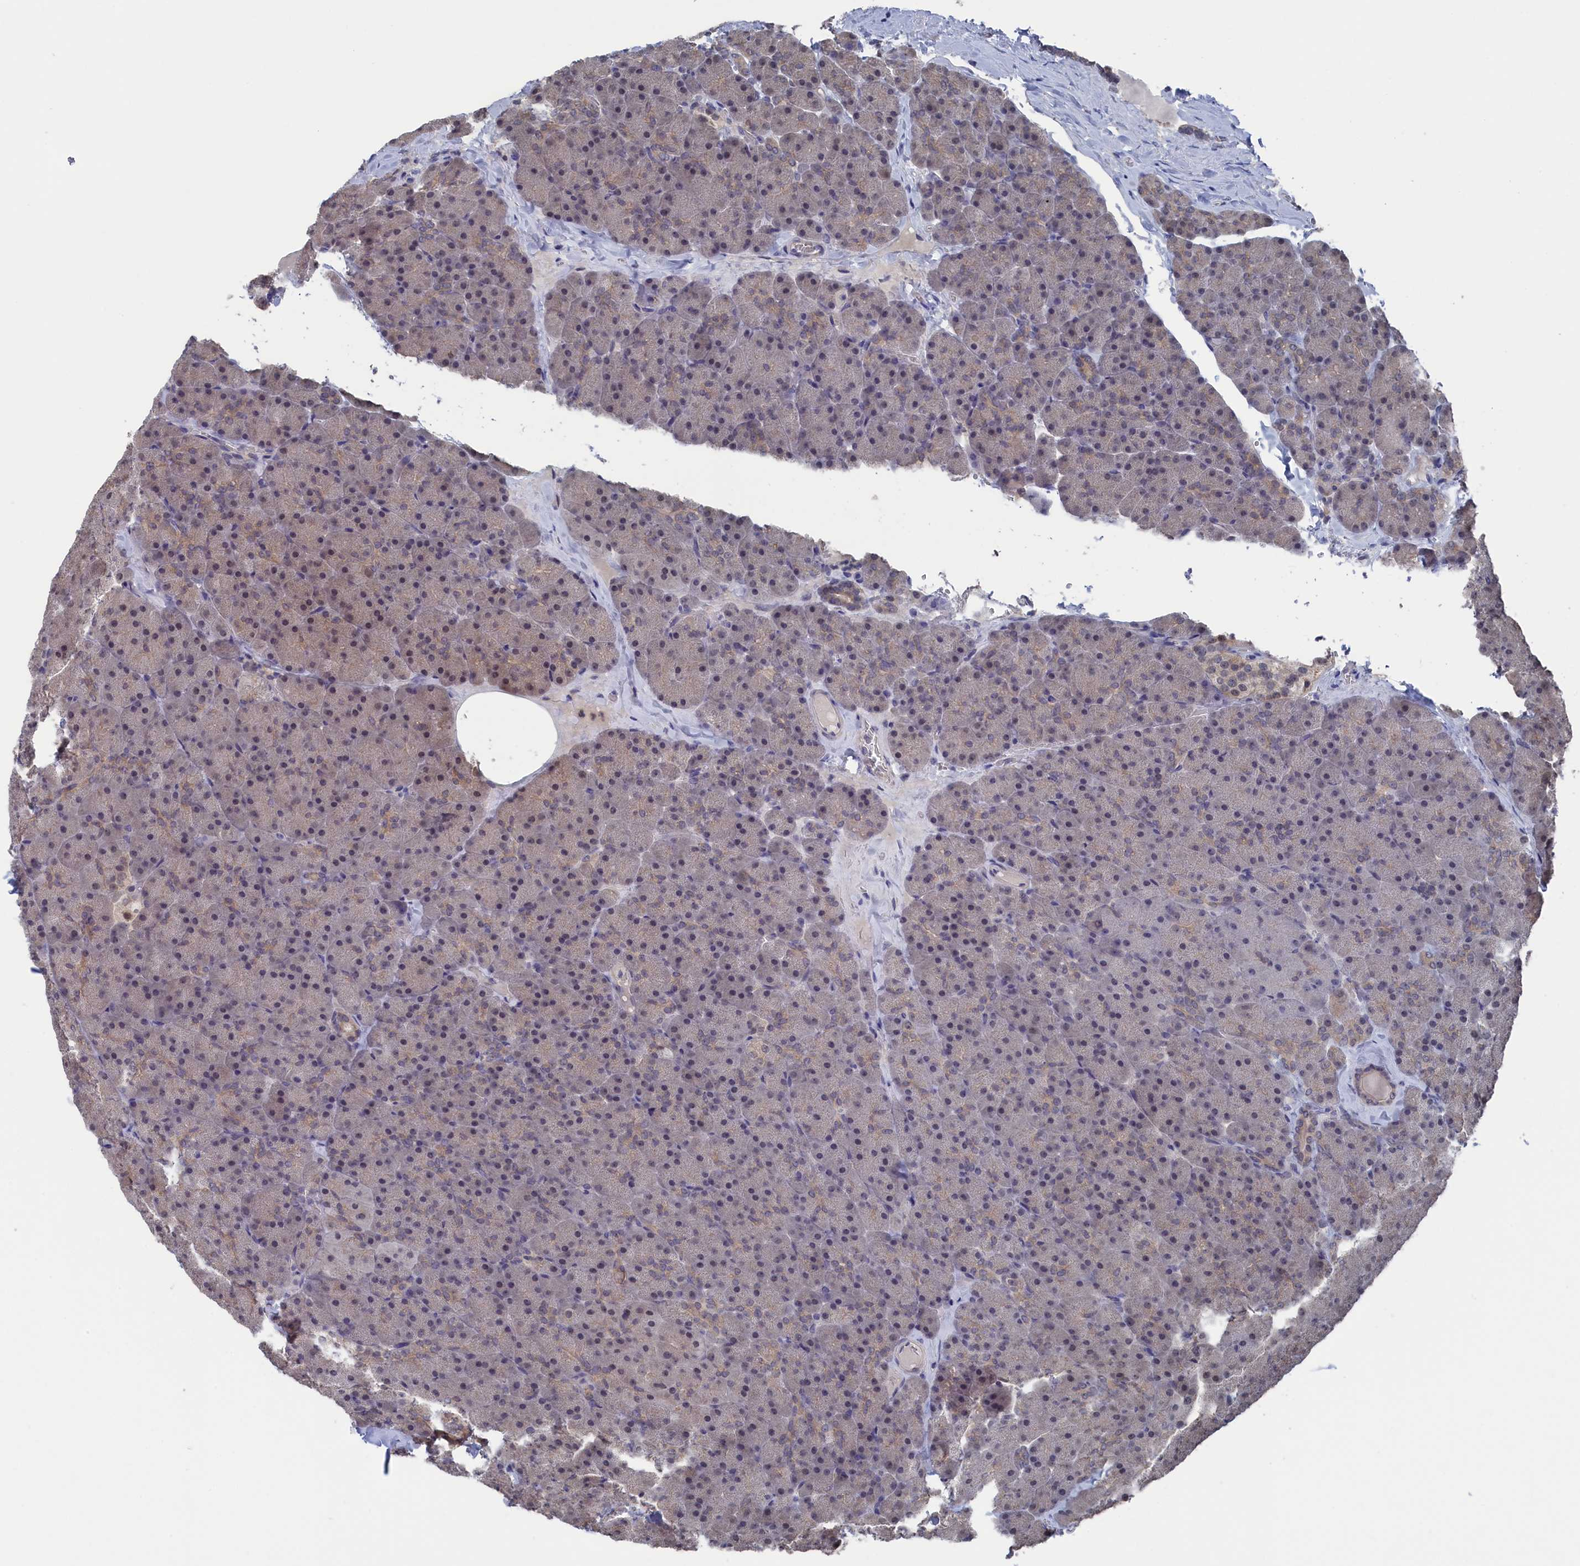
{"staining": {"intensity": "weak", "quantity": "25%-75%", "location": "cytoplasmic/membranous"}, "tissue": "pancreas", "cell_type": "Exocrine glandular cells", "image_type": "normal", "snomed": [{"axis": "morphology", "description": "Normal tissue, NOS"}, {"axis": "topography", "description": "Pancreas"}], "caption": "Protein positivity by immunohistochemistry exhibits weak cytoplasmic/membranous positivity in about 25%-75% of exocrine glandular cells in normal pancreas.", "gene": "NUTF2", "patient": {"sex": "male", "age": 36}}